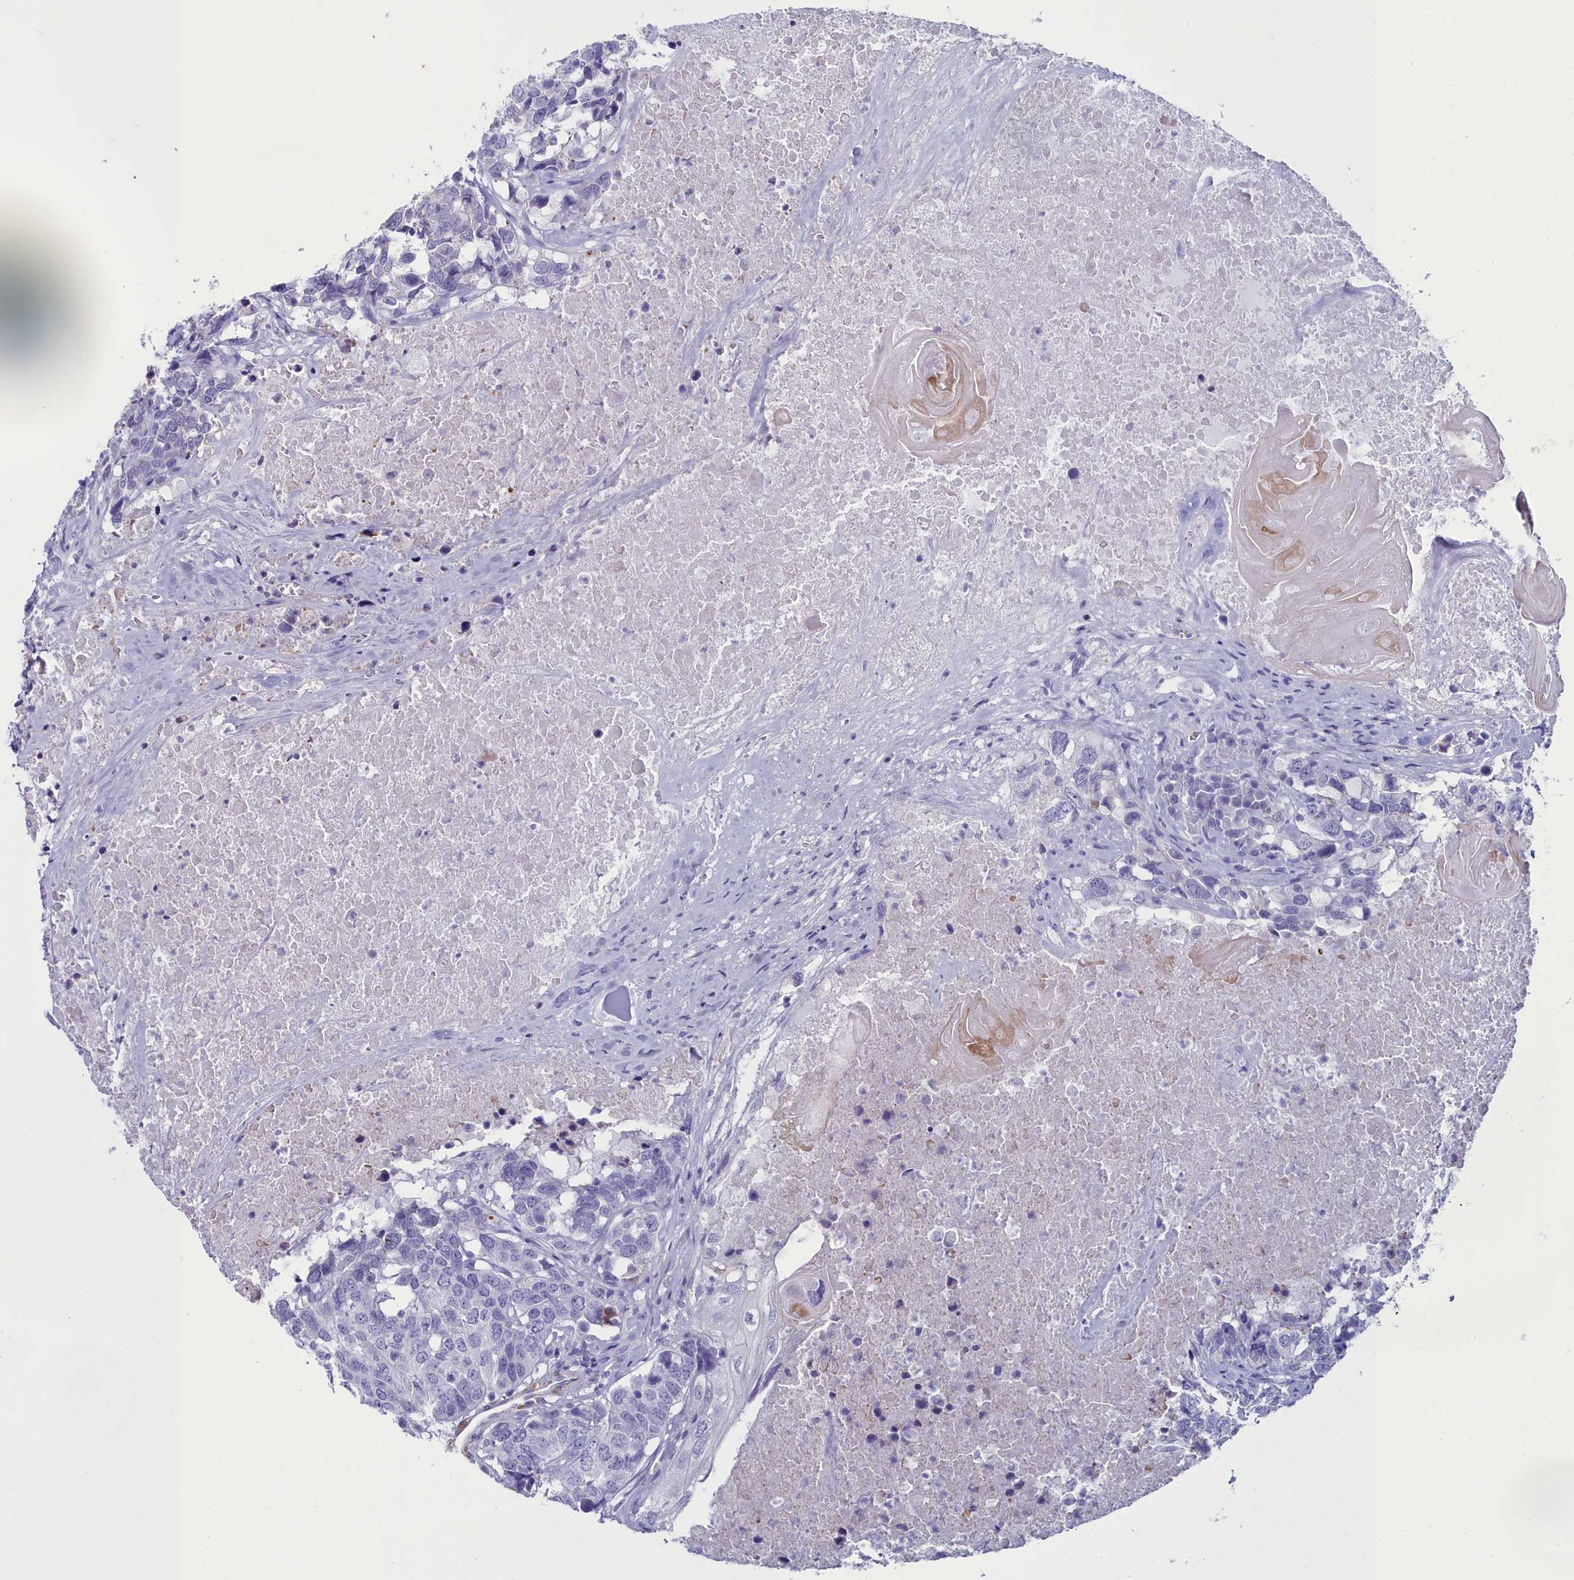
{"staining": {"intensity": "negative", "quantity": "none", "location": "none"}, "tissue": "head and neck cancer", "cell_type": "Tumor cells", "image_type": "cancer", "snomed": [{"axis": "morphology", "description": "Squamous cell carcinoma, NOS"}, {"axis": "topography", "description": "Head-Neck"}], "caption": "Squamous cell carcinoma (head and neck) was stained to show a protein in brown. There is no significant staining in tumor cells.", "gene": "PPP1R14A", "patient": {"sex": "male", "age": 66}}